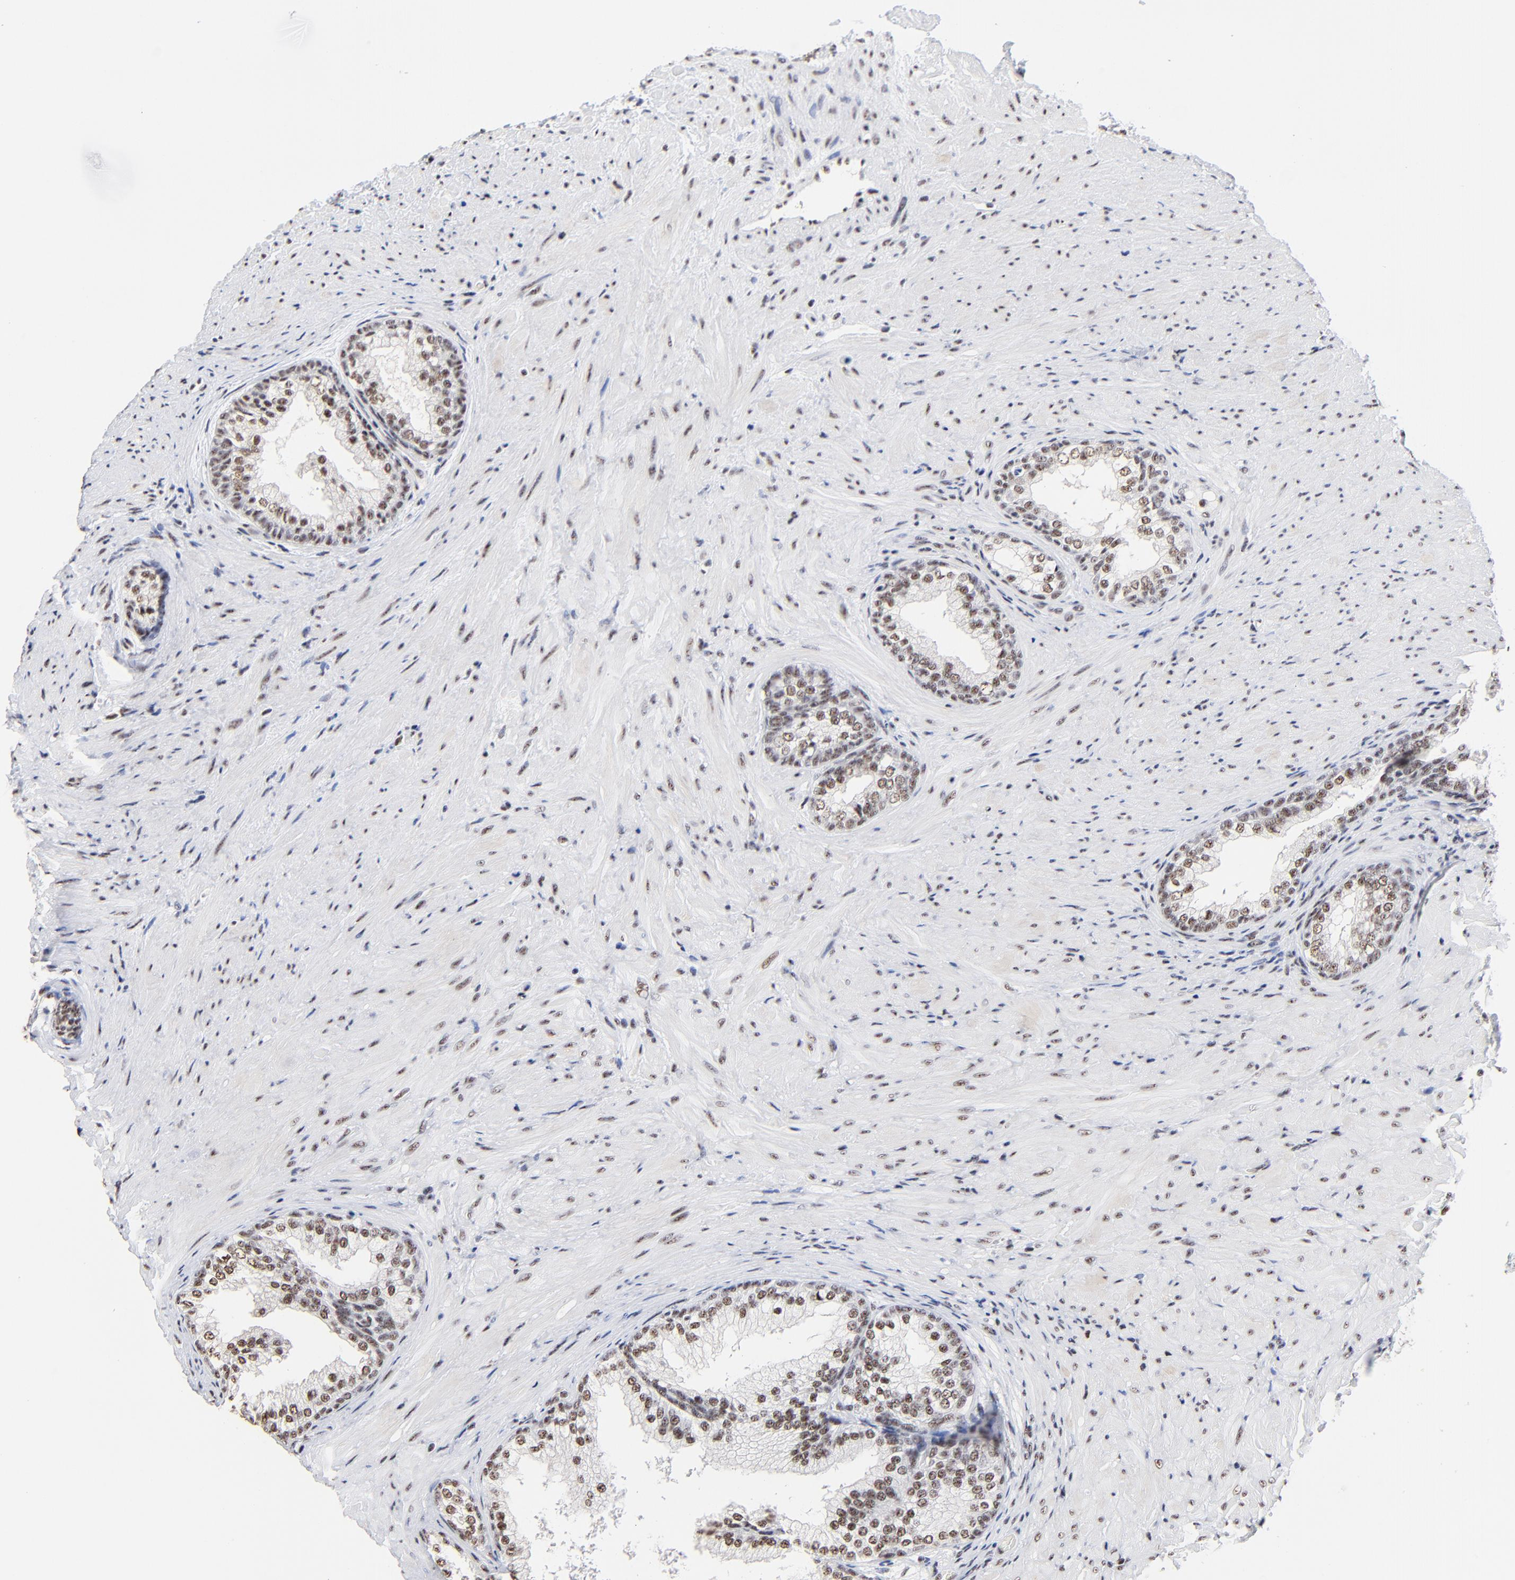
{"staining": {"intensity": "moderate", "quantity": ">75%", "location": "nuclear"}, "tissue": "prostate", "cell_type": "Glandular cells", "image_type": "normal", "snomed": [{"axis": "morphology", "description": "Normal tissue, NOS"}, {"axis": "topography", "description": "Prostate"}], "caption": "Immunohistochemistry staining of normal prostate, which demonstrates medium levels of moderate nuclear staining in about >75% of glandular cells indicating moderate nuclear protein expression. The staining was performed using DAB (3,3'-diaminobenzidine) (brown) for protein detection and nuclei were counterstained in hematoxylin (blue).", "gene": "MBD4", "patient": {"sex": "male", "age": 76}}